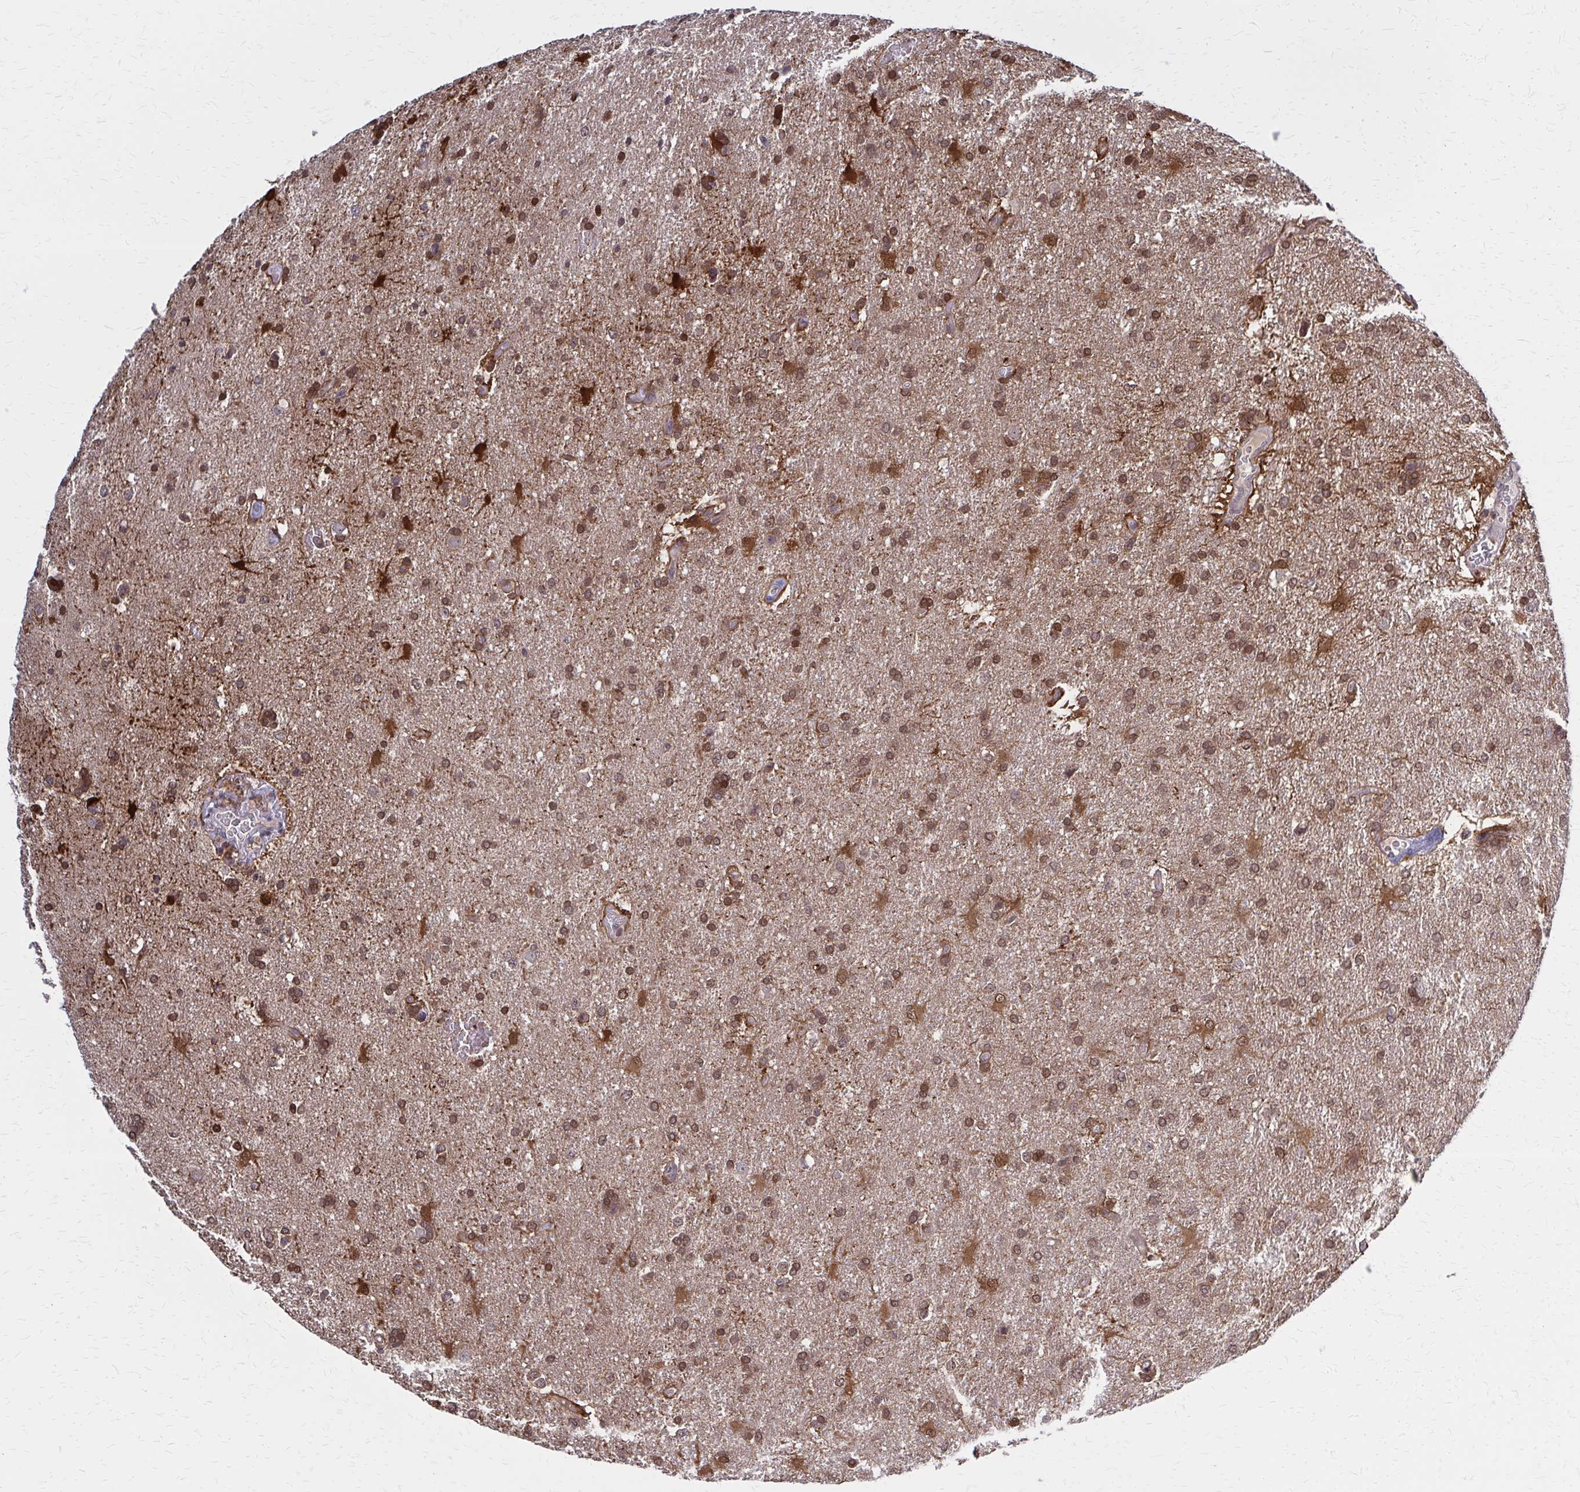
{"staining": {"intensity": "strong", "quantity": "25%-75%", "location": "cytoplasmic/membranous"}, "tissue": "glioma", "cell_type": "Tumor cells", "image_type": "cancer", "snomed": [{"axis": "morphology", "description": "Glioma, malignant, High grade"}, {"axis": "topography", "description": "Brain"}], "caption": "Strong cytoplasmic/membranous positivity is appreciated in about 25%-75% of tumor cells in malignant glioma (high-grade). Using DAB (3,3'-diaminobenzidine) (brown) and hematoxylin (blue) stains, captured at high magnification using brightfield microscopy.", "gene": "DBI", "patient": {"sex": "male", "age": 68}}